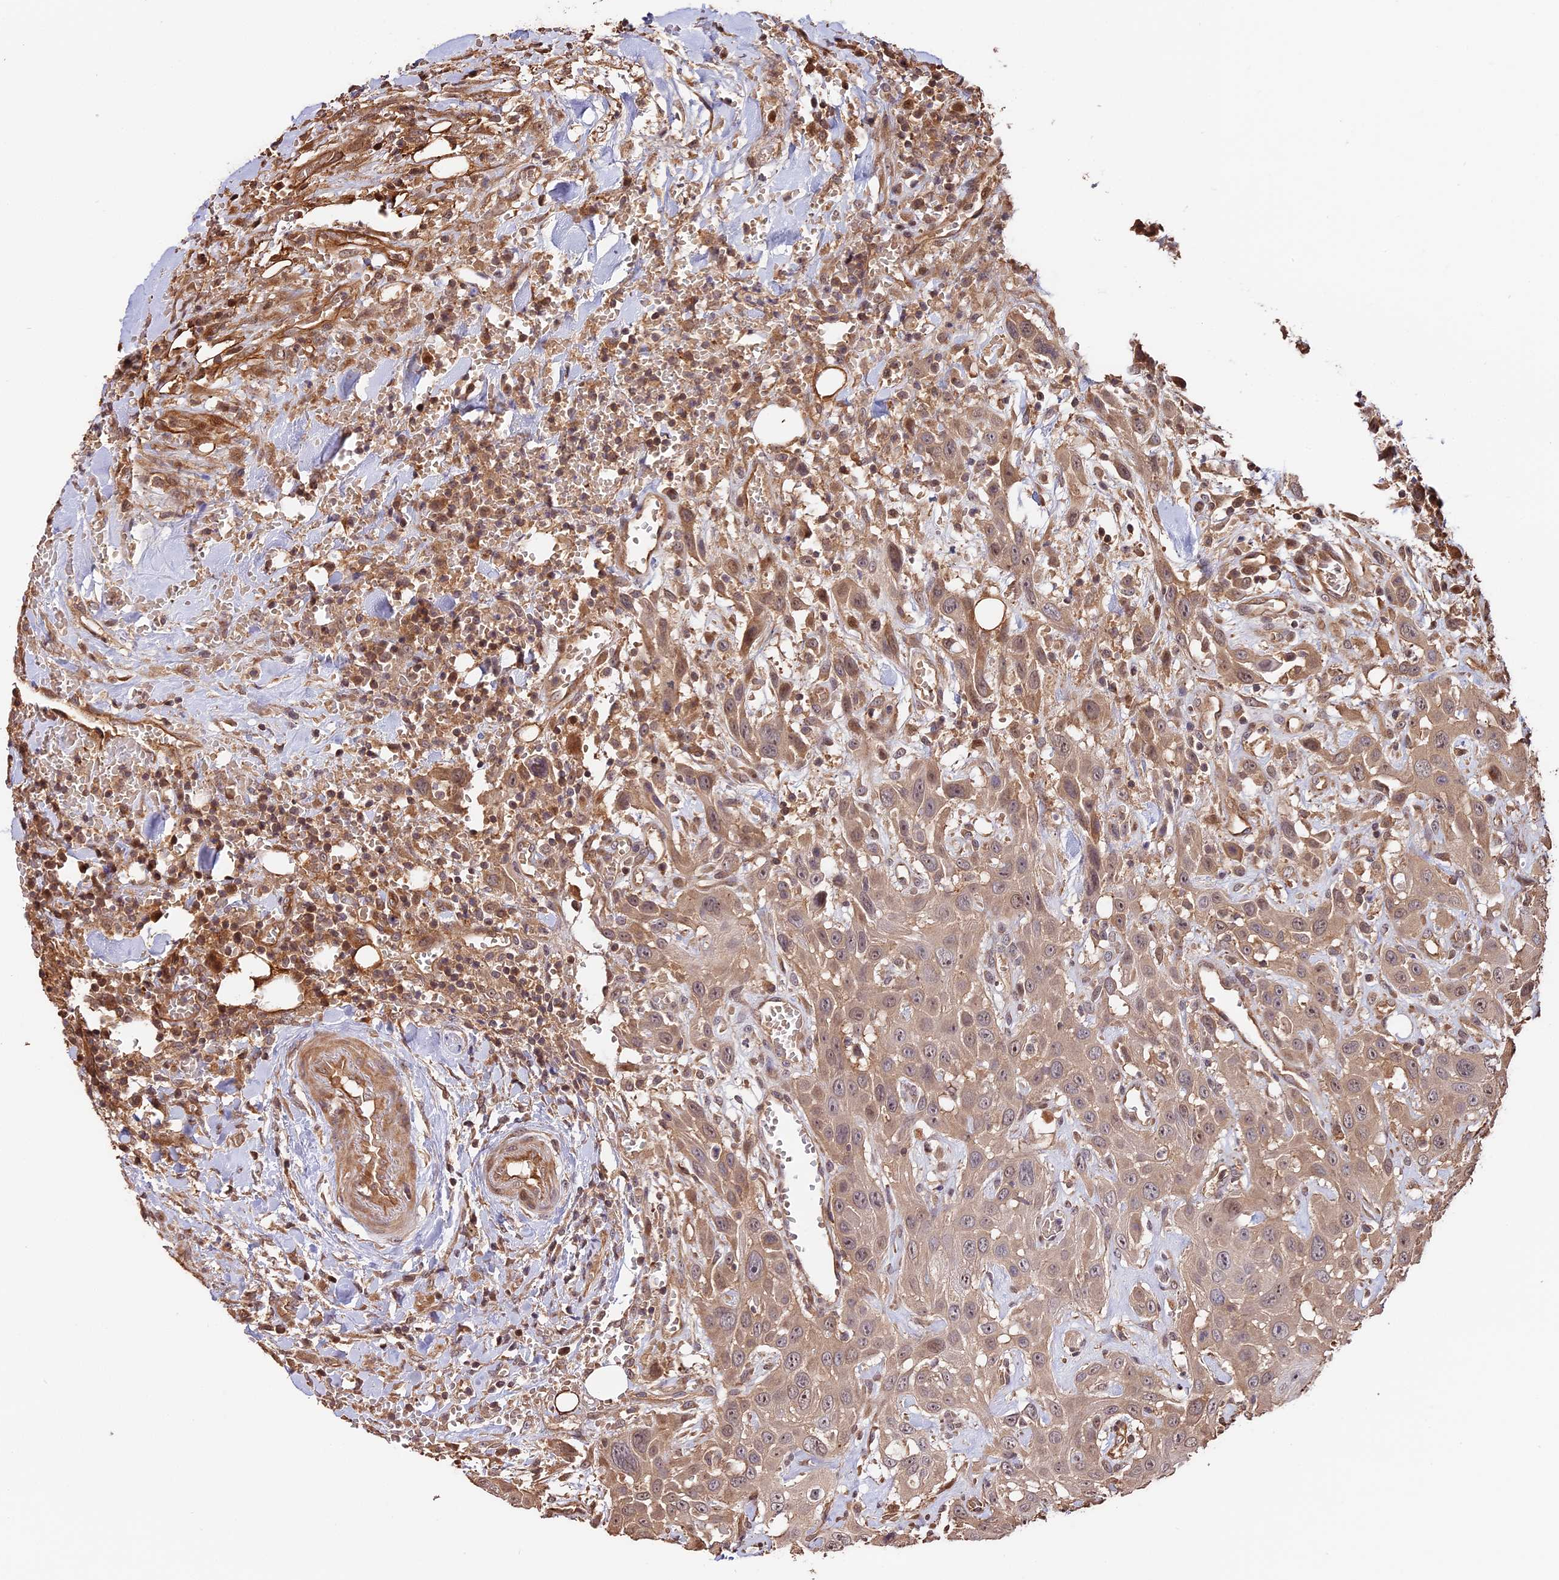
{"staining": {"intensity": "weak", "quantity": ">75%", "location": "cytoplasmic/membranous"}, "tissue": "head and neck cancer", "cell_type": "Tumor cells", "image_type": "cancer", "snomed": [{"axis": "morphology", "description": "Squamous cell carcinoma, NOS"}, {"axis": "topography", "description": "Head-Neck"}], "caption": "Head and neck cancer (squamous cell carcinoma) stained for a protein shows weak cytoplasmic/membranous positivity in tumor cells.", "gene": "PPP1R37", "patient": {"sex": "male", "age": 81}}